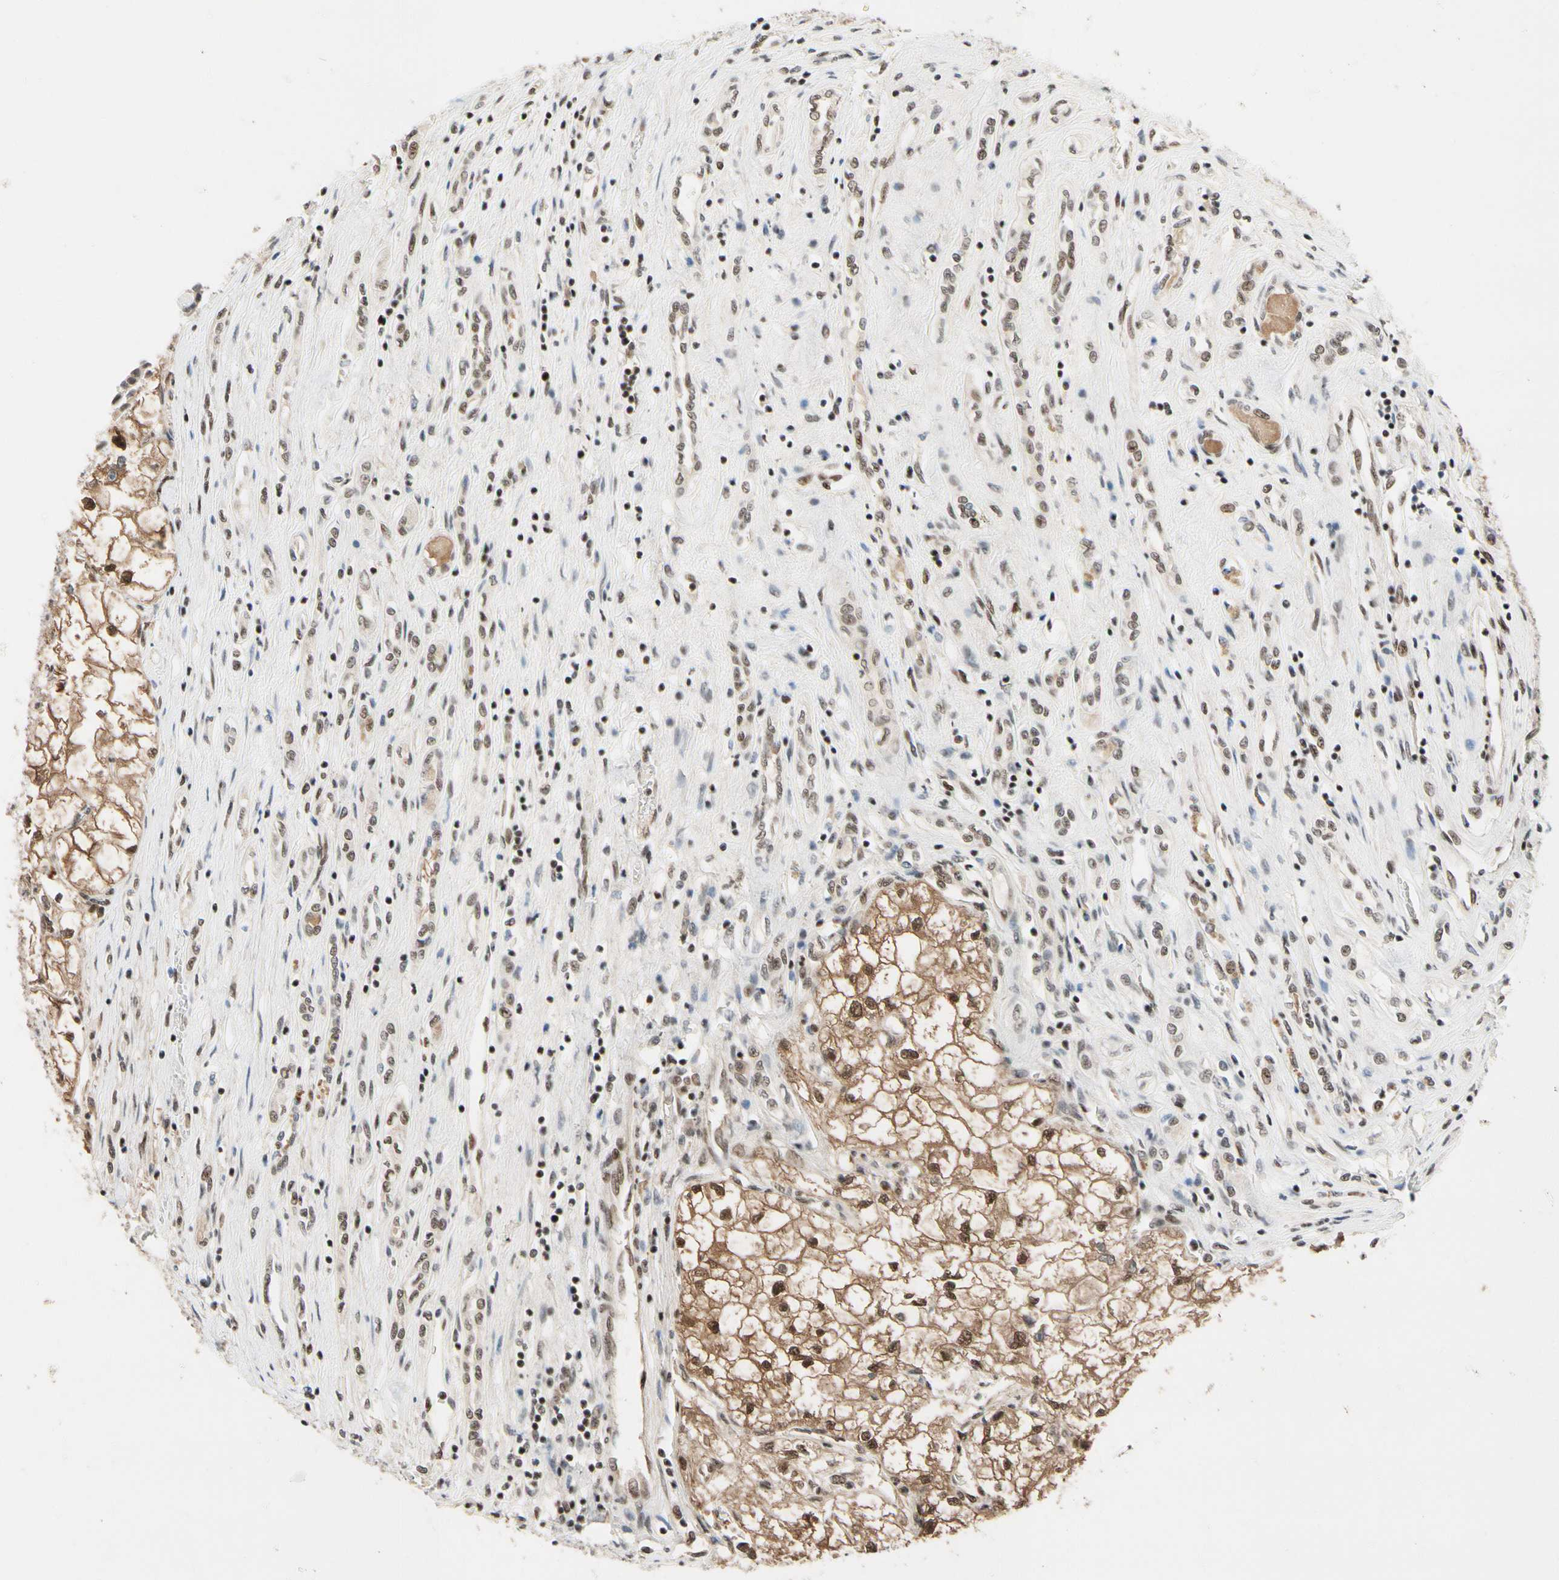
{"staining": {"intensity": "moderate", "quantity": ">75%", "location": "cytoplasmic/membranous,nuclear"}, "tissue": "renal cancer", "cell_type": "Tumor cells", "image_type": "cancer", "snomed": [{"axis": "morphology", "description": "Adenocarcinoma, NOS"}, {"axis": "topography", "description": "Kidney"}], "caption": "IHC histopathology image of neoplastic tissue: human adenocarcinoma (renal) stained using immunohistochemistry exhibits medium levels of moderate protein expression localized specifically in the cytoplasmic/membranous and nuclear of tumor cells, appearing as a cytoplasmic/membranous and nuclear brown color.", "gene": "TAF4", "patient": {"sex": "female", "age": 70}}